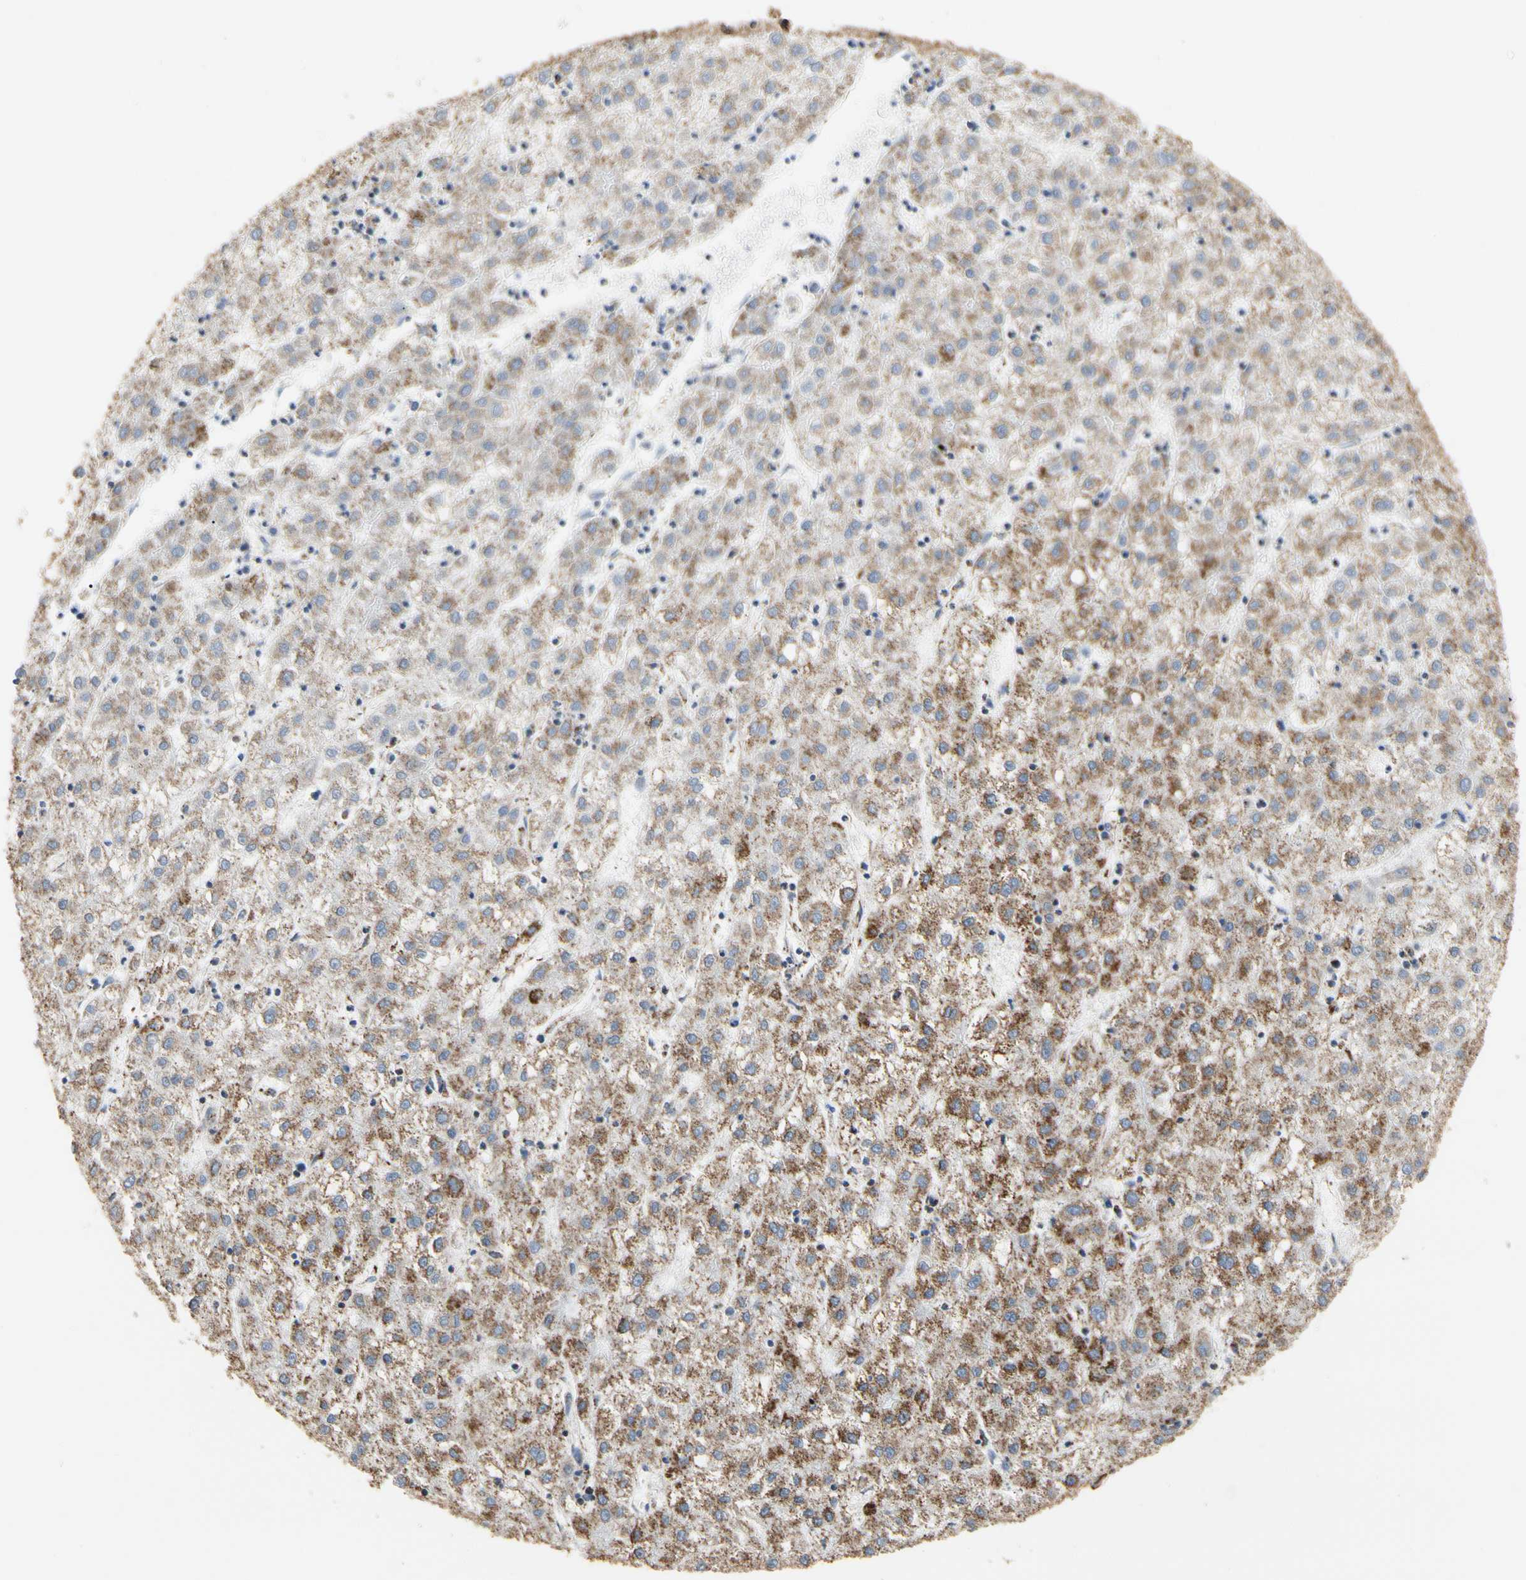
{"staining": {"intensity": "moderate", "quantity": "25%-75%", "location": "cytoplasmic/membranous"}, "tissue": "liver cancer", "cell_type": "Tumor cells", "image_type": "cancer", "snomed": [{"axis": "morphology", "description": "Carcinoma, Hepatocellular, NOS"}, {"axis": "topography", "description": "Liver"}], "caption": "Tumor cells reveal moderate cytoplasmic/membranous positivity in about 25%-75% of cells in liver cancer.", "gene": "TUBA1A", "patient": {"sex": "male", "age": 72}}